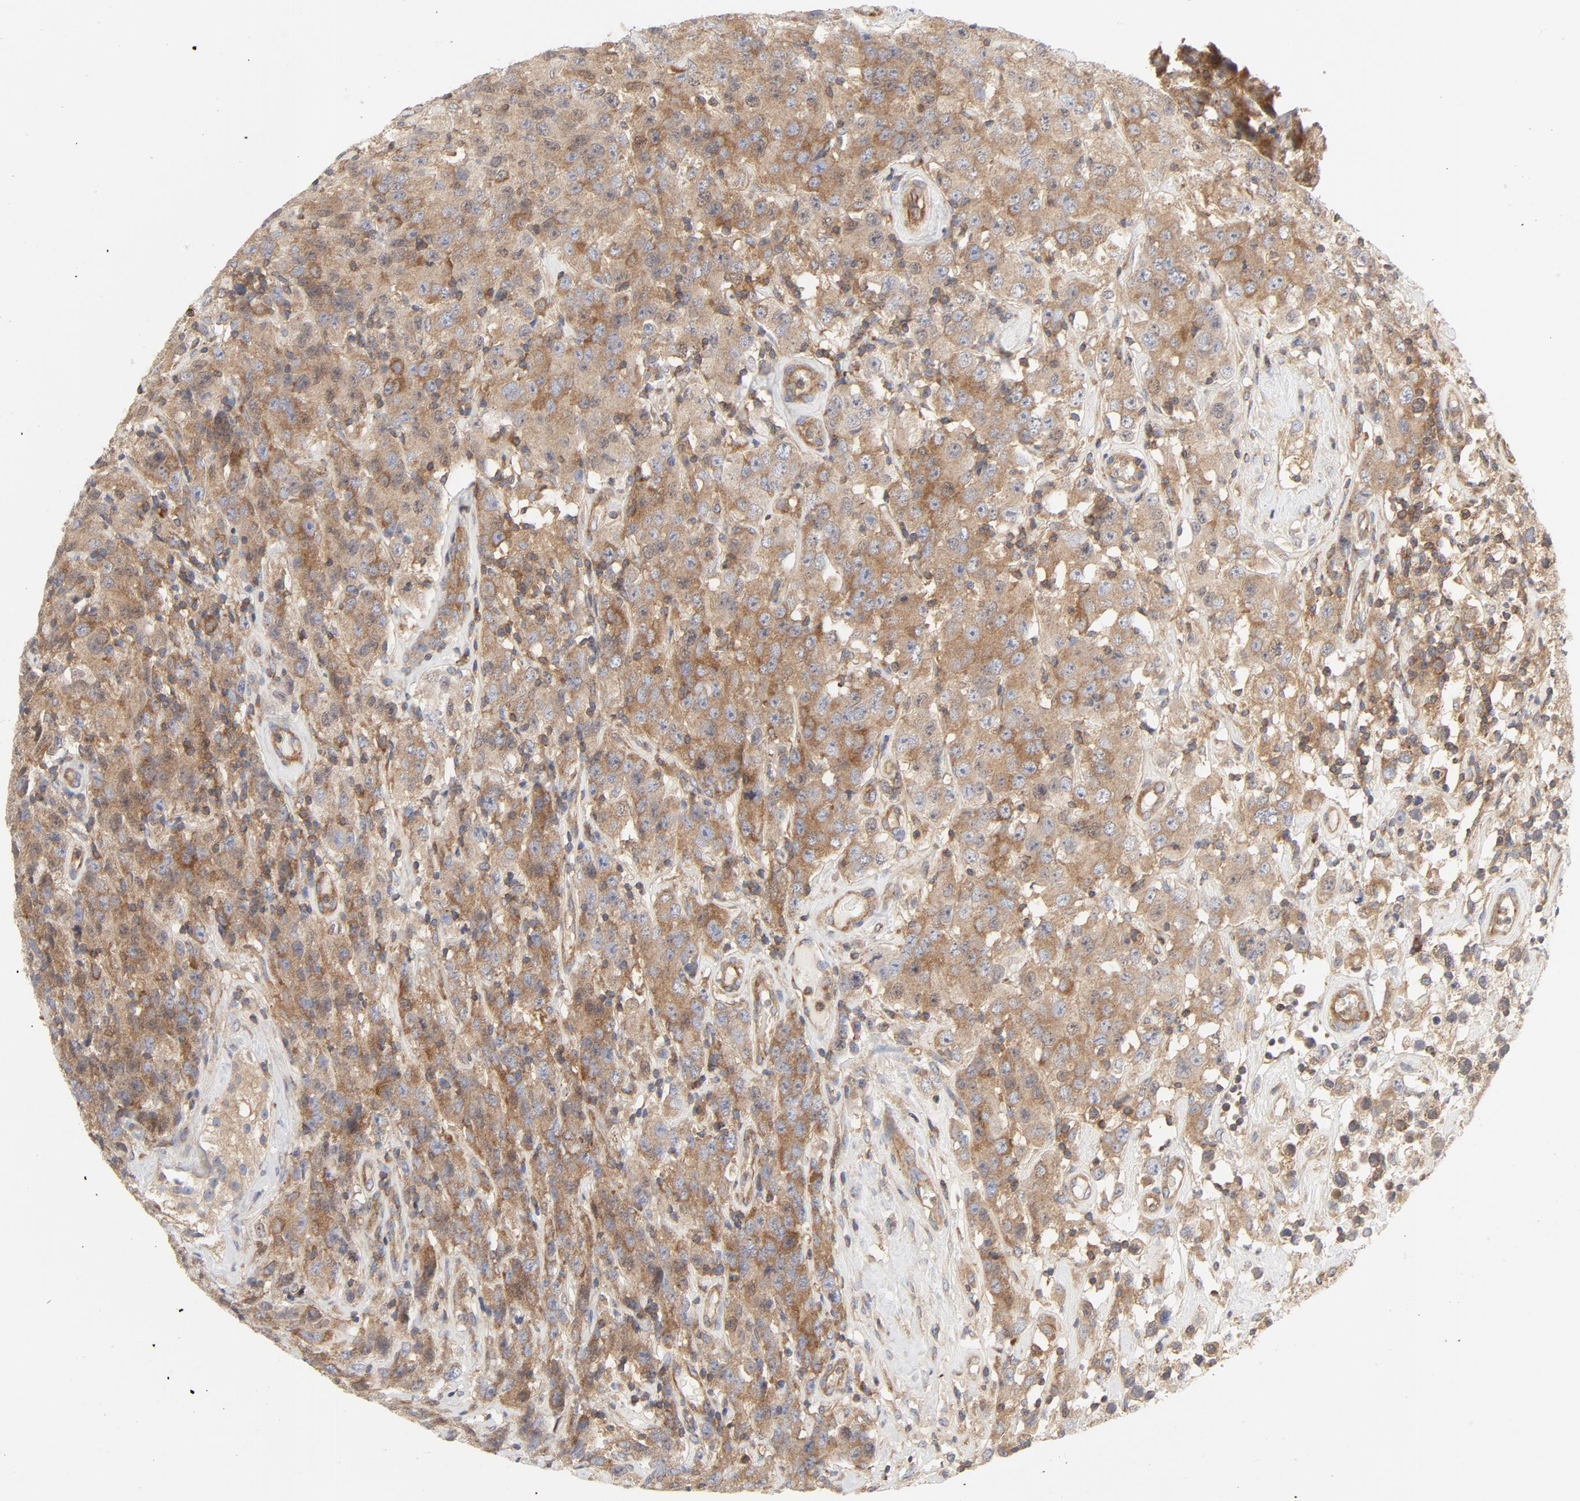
{"staining": {"intensity": "moderate", "quantity": ">75%", "location": "cytoplasmic/membranous"}, "tissue": "testis cancer", "cell_type": "Tumor cells", "image_type": "cancer", "snomed": [{"axis": "morphology", "description": "Seminoma, NOS"}, {"axis": "topography", "description": "Testis"}], "caption": "Protein staining exhibits moderate cytoplasmic/membranous expression in about >75% of tumor cells in seminoma (testis).", "gene": "RABEP1", "patient": {"sex": "male", "age": 52}}